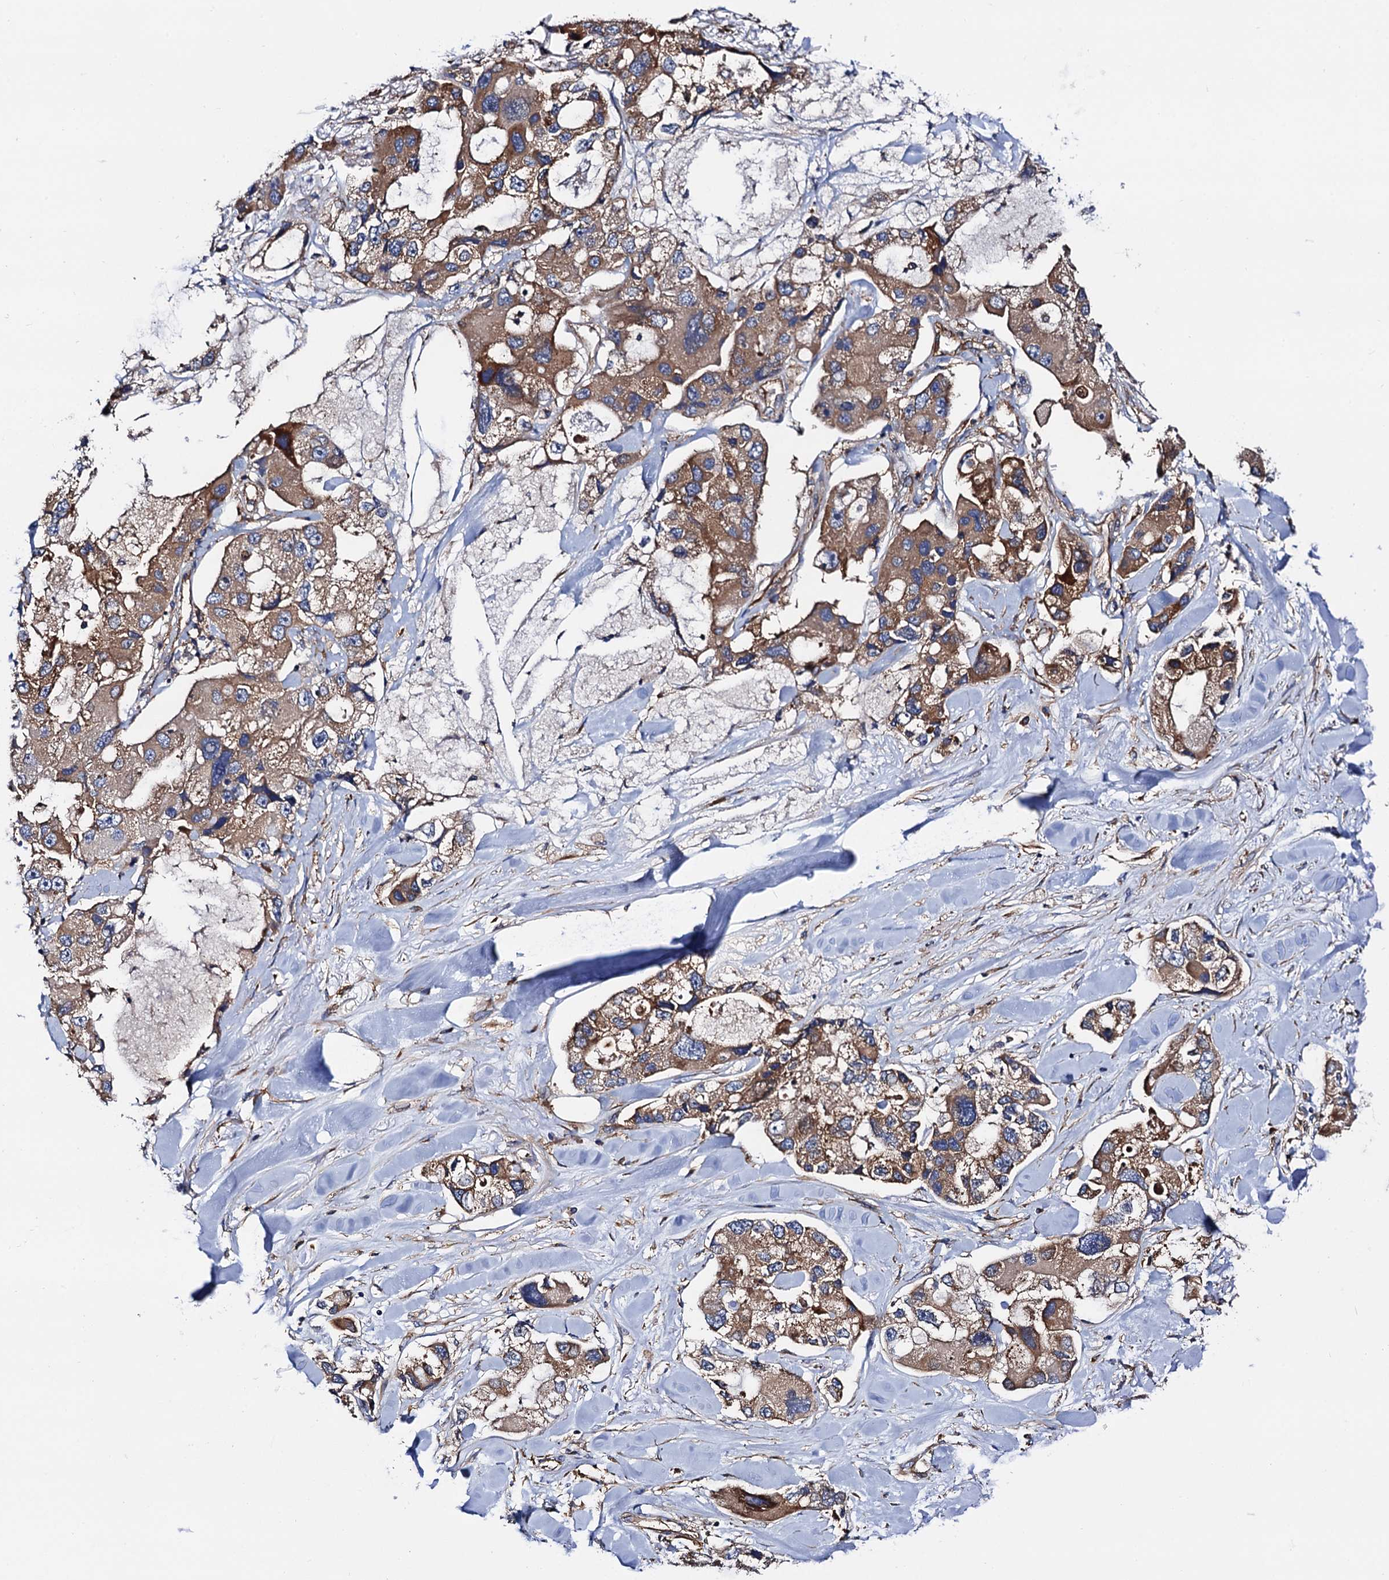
{"staining": {"intensity": "moderate", "quantity": ">75%", "location": "cytoplasmic/membranous"}, "tissue": "lung cancer", "cell_type": "Tumor cells", "image_type": "cancer", "snomed": [{"axis": "morphology", "description": "Adenocarcinoma, NOS"}, {"axis": "topography", "description": "Lung"}], "caption": "Immunohistochemical staining of human lung cancer exhibits moderate cytoplasmic/membranous protein expression in about >75% of tumor cells.", "gene": "MRPL48", "patient": {"sex": "female", "age": 54}}